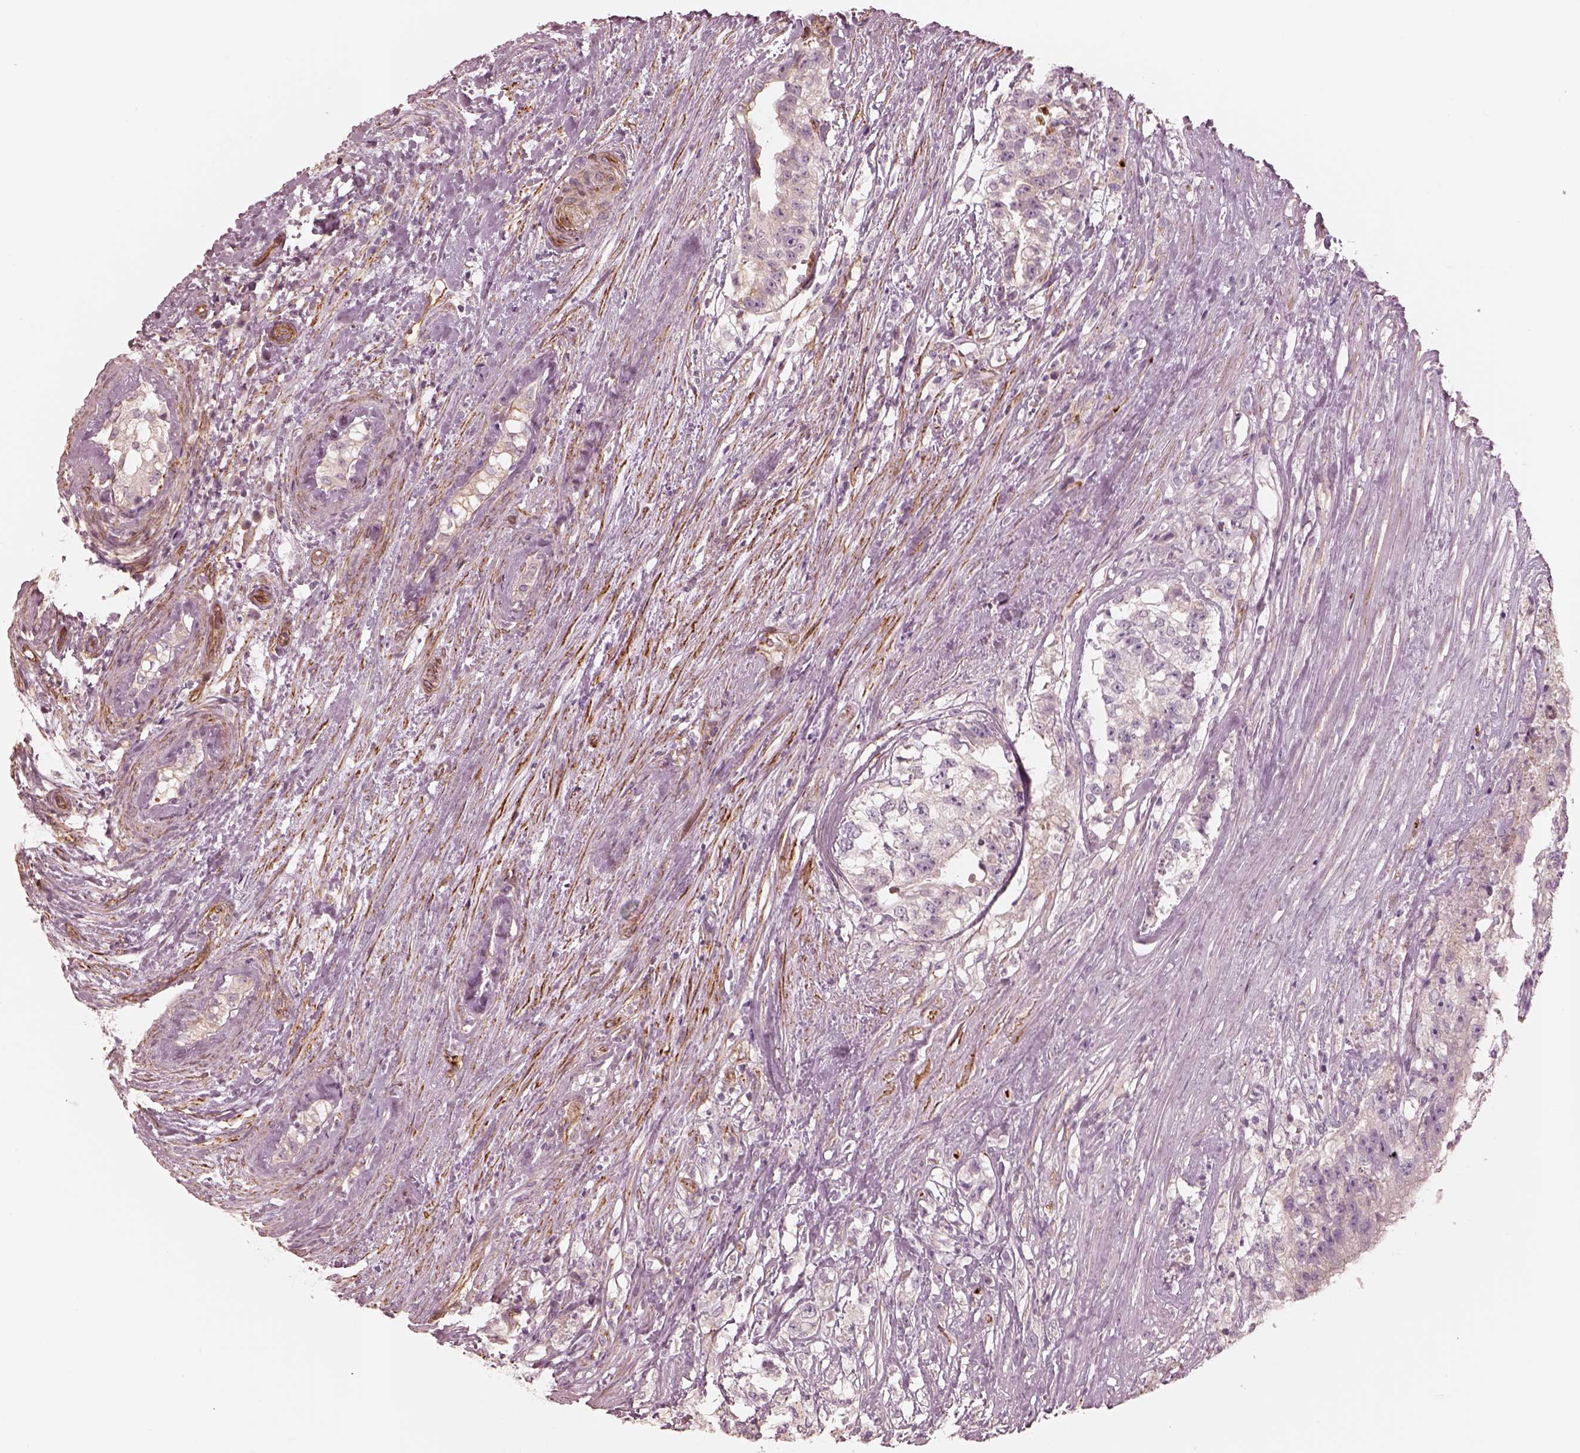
{"staining": {"intensity": "negative", "quantity": "none", "location": "none"}, "tissue": "testis cancer", "cell_type": "Tumor cells", "image_type": "cancer", "snomed": [{"axis": "morphology", "description": "Seminoma, NOS"}, {"axis": "morphology", "description": "Carcinoma, Embryonal, NOS"}, {"axis": "topography", "description": "Testis"}], "caption": "Protein analysis of testis cancer exhibits no significant staining in tumor cells.", "gene": "CRYM", "patient": {"sex": "male", "age": 41}}